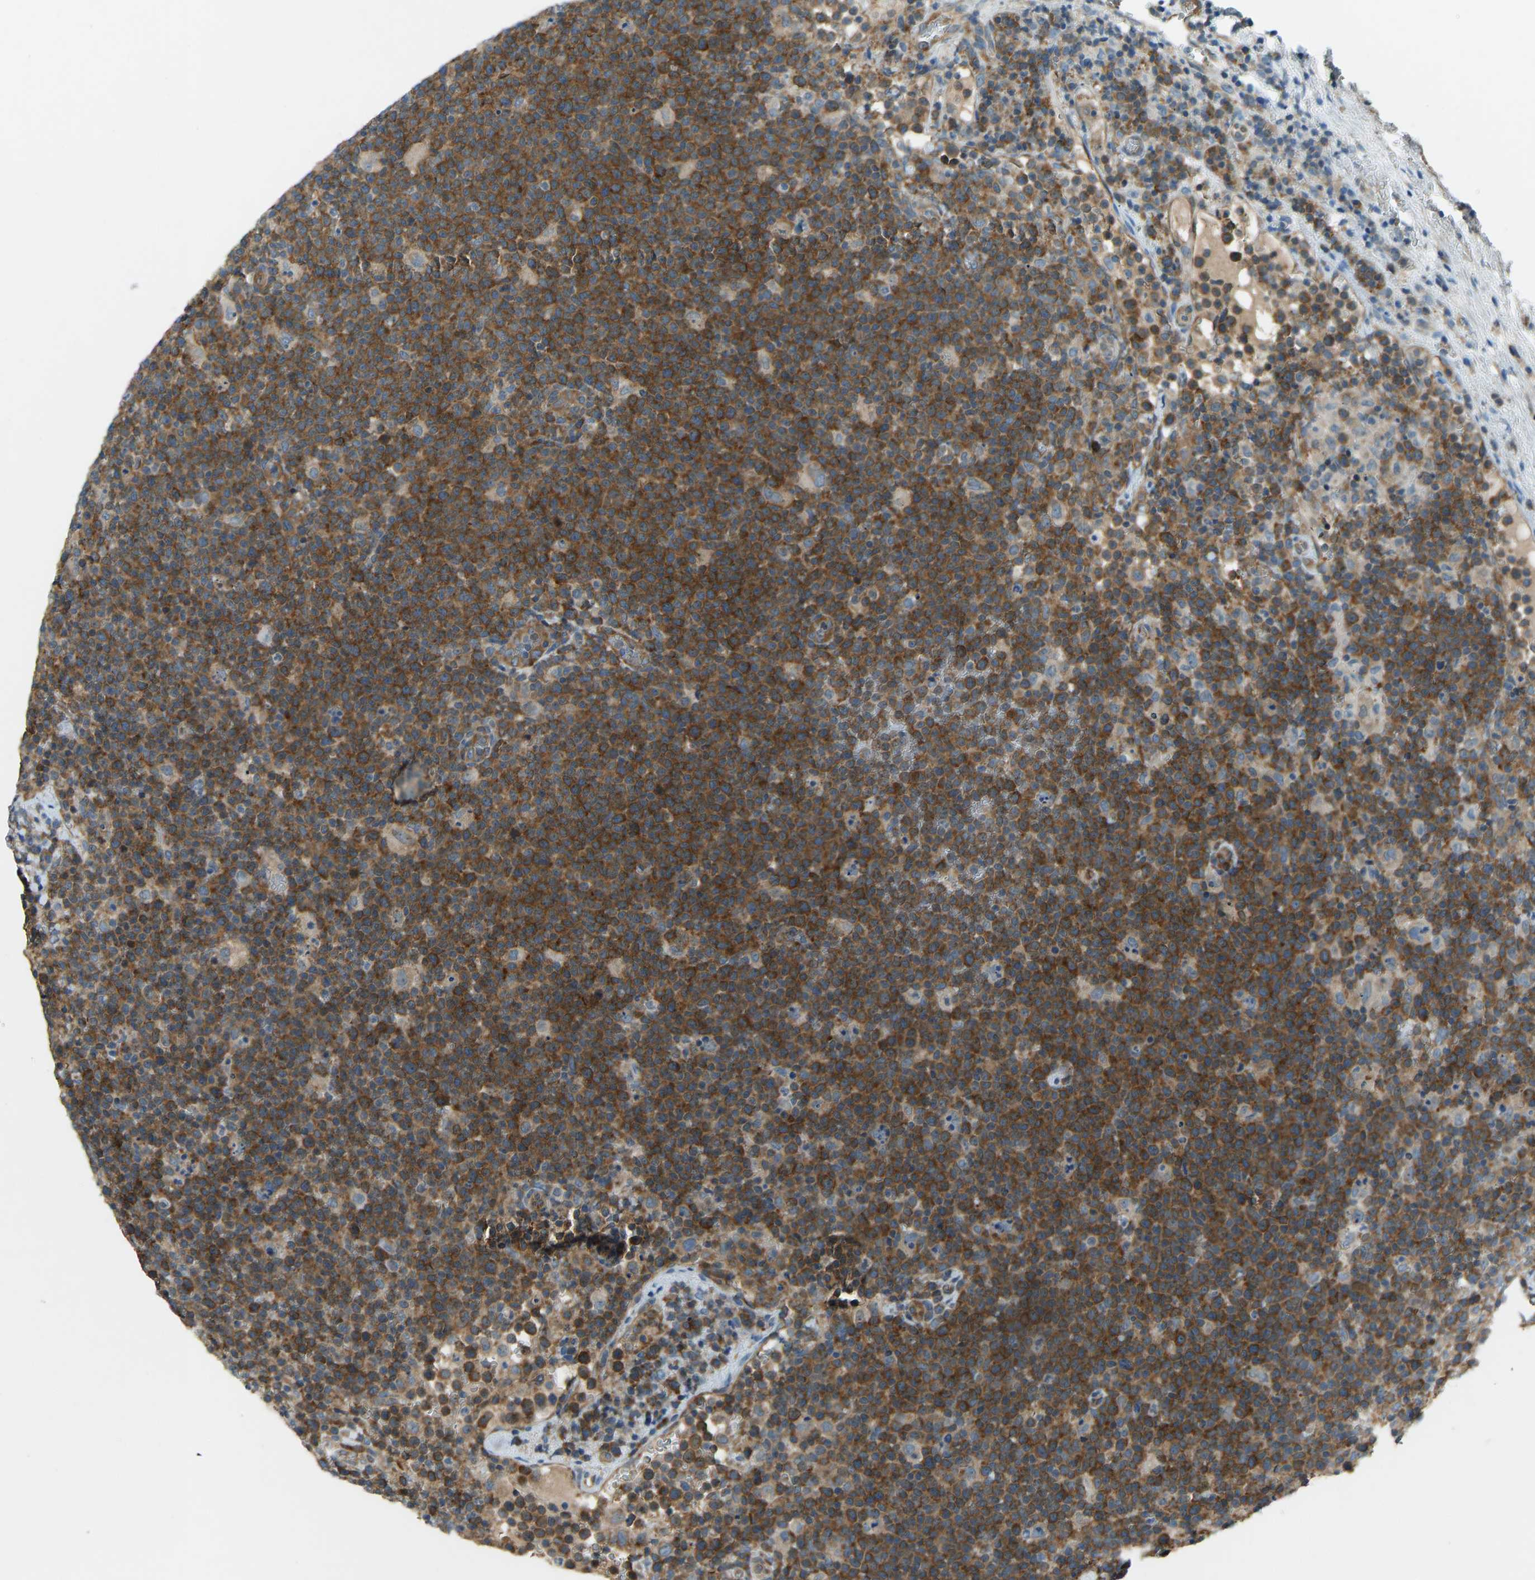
{"staining": {"intensity": "strong", "quantity": ">75%", "location": "cytoplasmic/membranous"}, "tissue": "lymphoma", "cell_type": "Tumor cells", "image_type": "cancer", "snomed": [{"axis": "morphology", "description": "Malignant lymphoma, non-Hodgkin's type, High grade"}, {"axis": "topography", "description": "Lymph node"}], "caption": "Immunohistochemical staining of human lymphoma reveals high levels of strong cytoplasmic/membranous expression in approximately >75% of tumor cells.", "gene": "STAU2", "patient": {"sex": "male", "age": 61}}